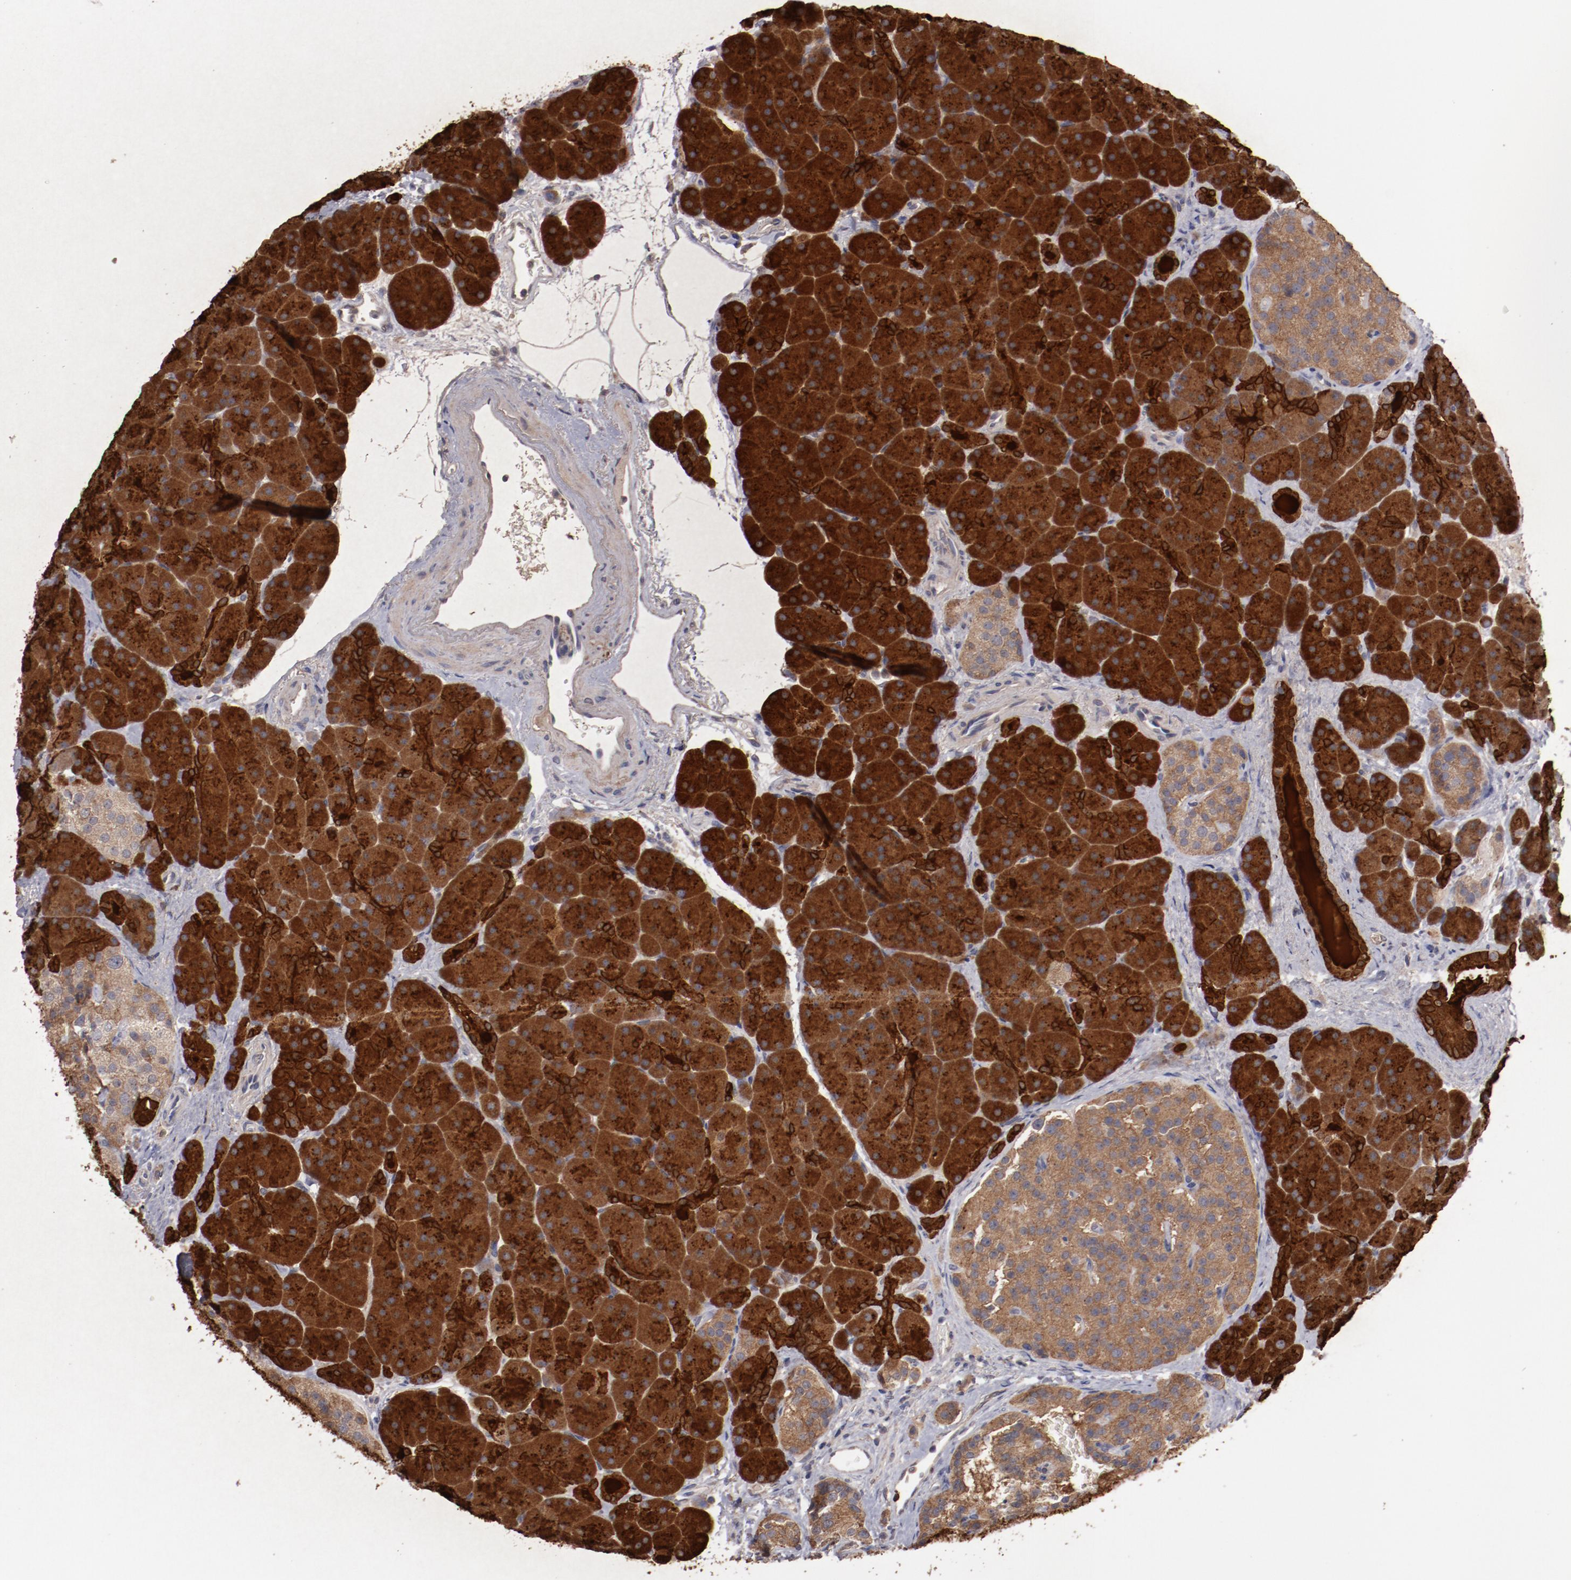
{"staining": {"intensity": "strong", "quantity": ">75%", "location": "cytoplasmic/membranous"}, "tissue": "pancreas", "cell_type": "Exocrine glandular cells", "image_type": "normal", "snomed": [{"axis": "morphology", "description": "Normal tissue, NOS"}, {"axis": "topography", "description": "Pancreas"}], "caption": "Immunohistochemistry of benign pancreas shows high levels of strong cytoplasmic/membranous expression in about >75% of exocrine glandular cells. (DAB IHC with brightfield microscopy, high magnification).", "gene": "LRRC75B", "patient": {"sex": "male", "age": 66}}